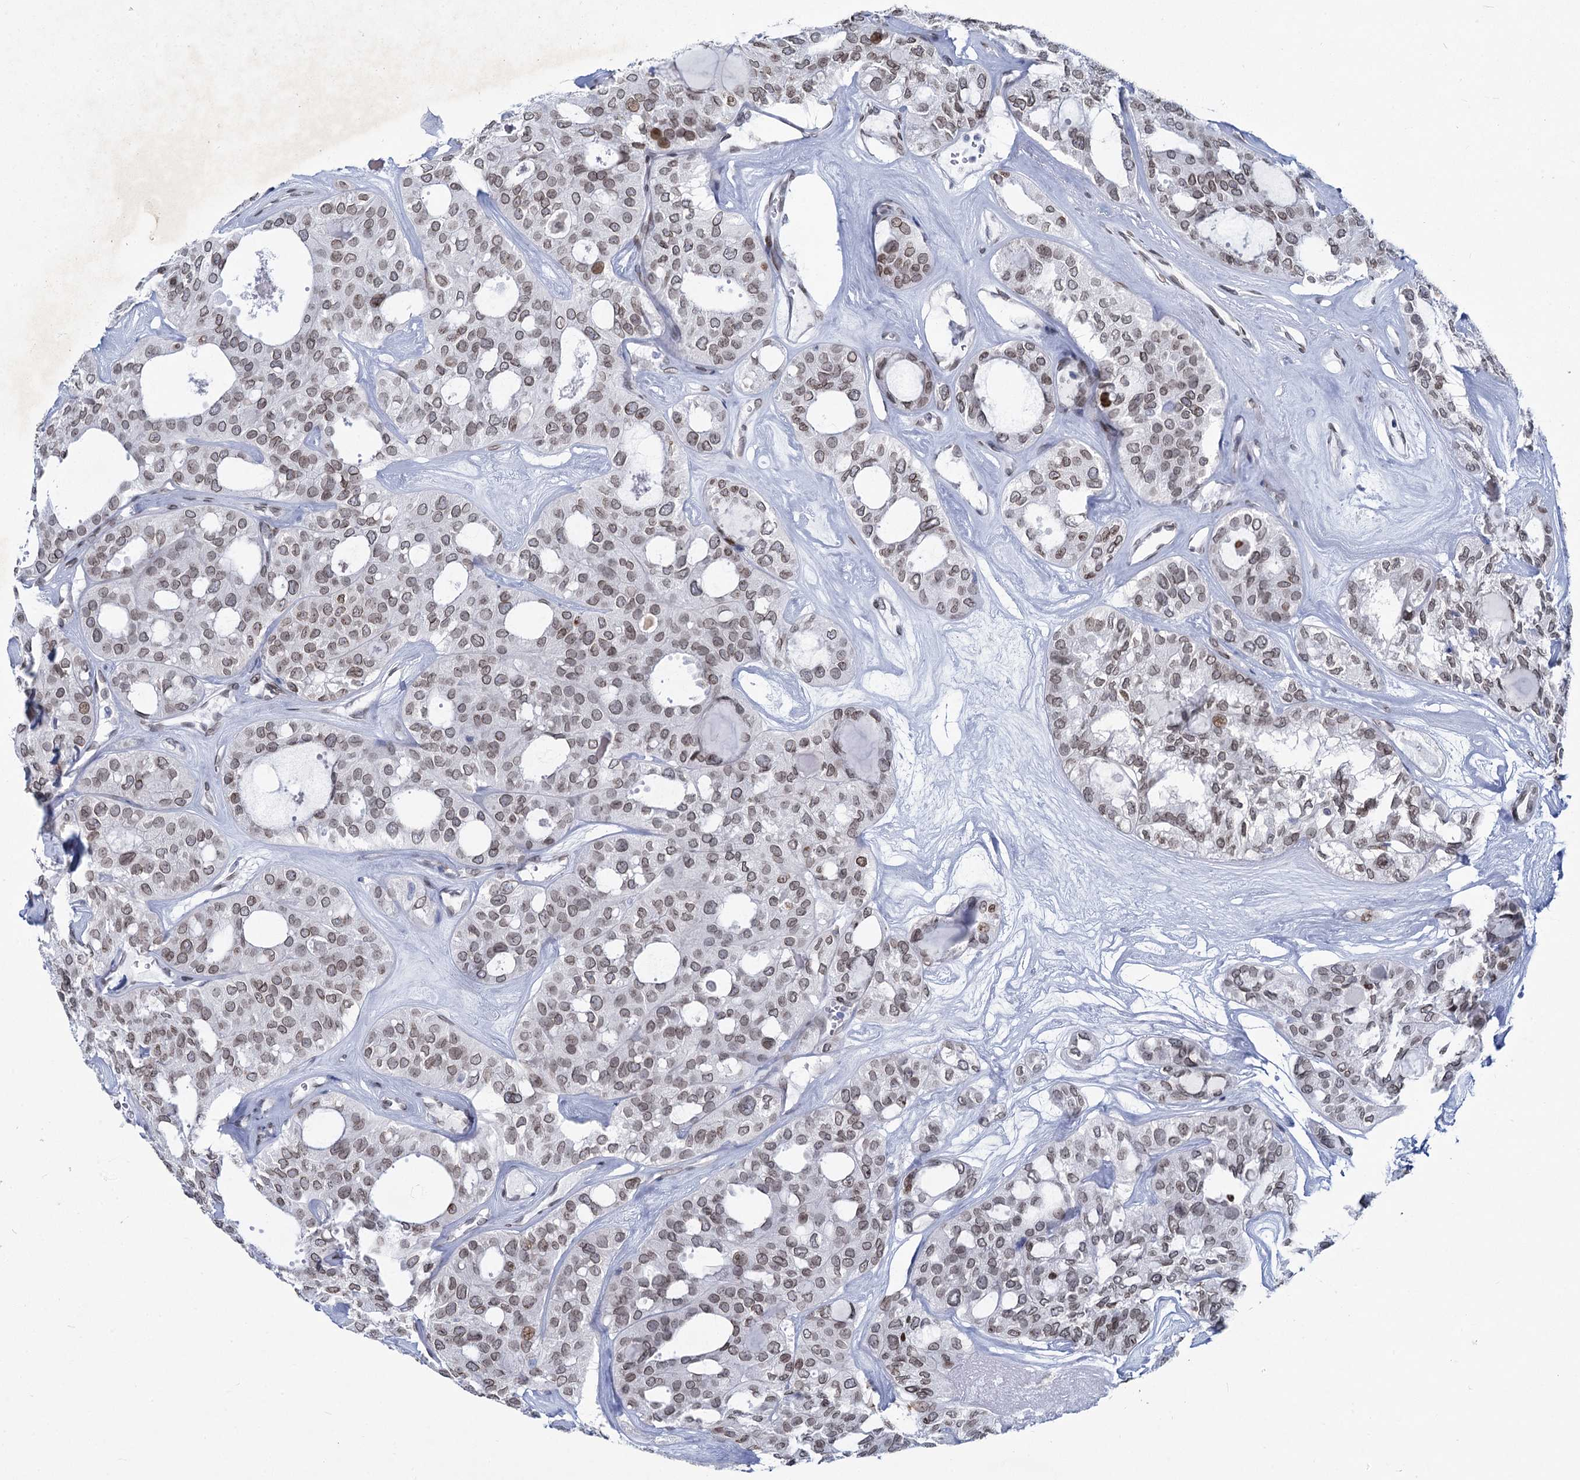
{"staining": {"intensity": "moderate", "quantity": ">75%", "location": "cytoplasmic/membranous,nuclear"}, "tissue": "thyroid cancer", "cell_type": "Tumor cells", "image_type": "cancer", "snomed": [{"axis": "morphology", "description": "Follicular adenoma carcinoma, NOS"}, {"axis": "topography", "description": "Thyroid gland"}], "caption": "Follicular adenoma carcinoma (thyroid) tissue displays moderate cytoplasmic/membranous and nuclear positivity in about >75% of tumor cells, visualized by immunohistochemistry. The protein of interest is shown in brown color, while the nuclei are stained blue.", "gene": "PRSS35", "patient": {"sex": "male", "age": 75}}